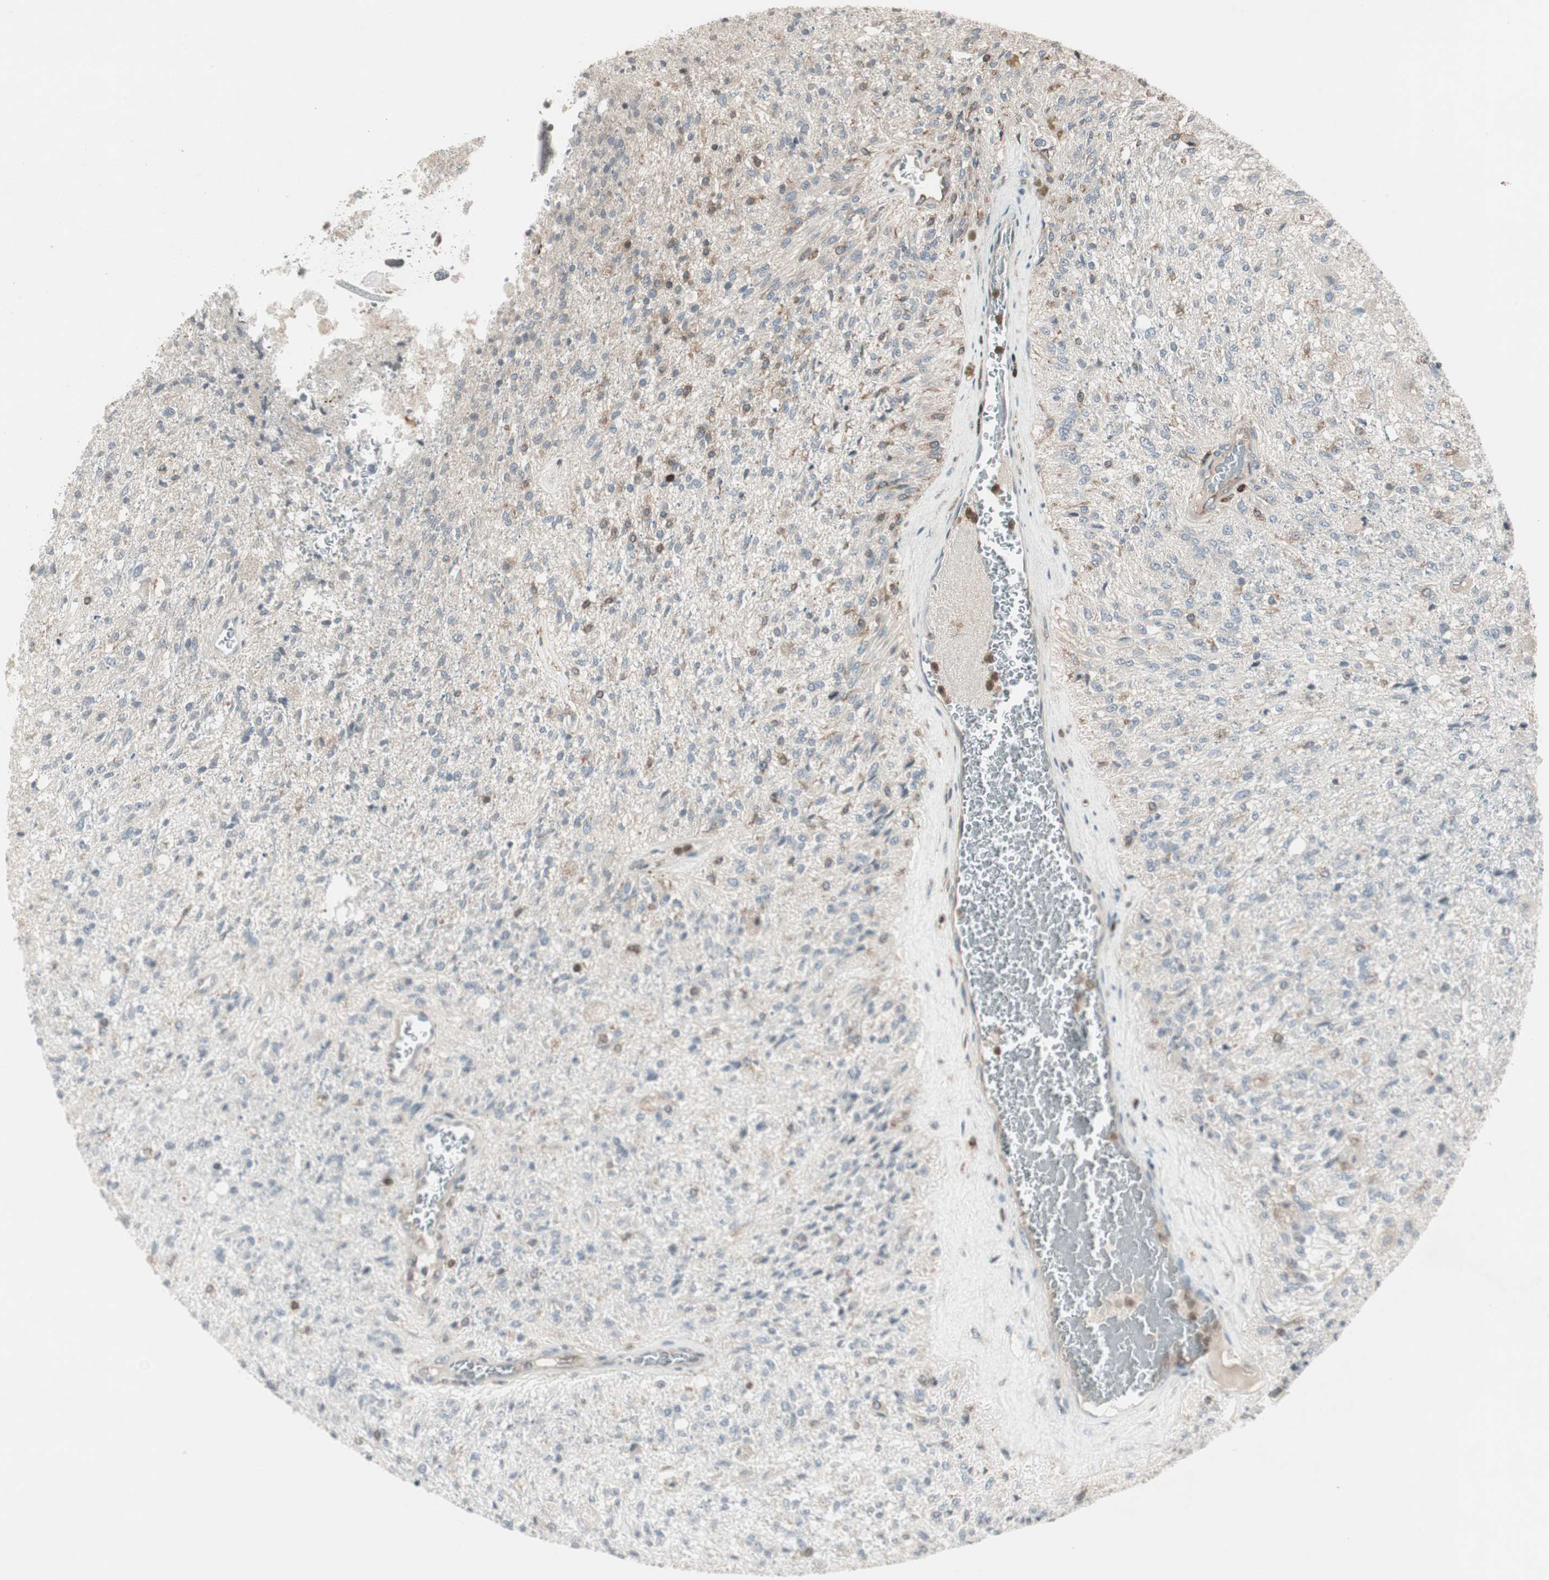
{"staining": {"intensity": "negative", "quantity": "none", "location": "none"}, "tissue": "glioma", "cell_type": "Tumor cells", "image_type": "cancer", "snomed": [{"axis": "morphology", "description": "Normal tissue, NOS"}, {"axis": "morphology", "description": "Glioma, malignant, High grade"}, {"axis": "topography", "description": "Cerebral cortex"}], "caption": "The photomicrograph shows no staining of tumor cells in high-grade glioma (malignant).", "gene": "ARHGEF1", "patient": {"sex": "male", "age": 77}}